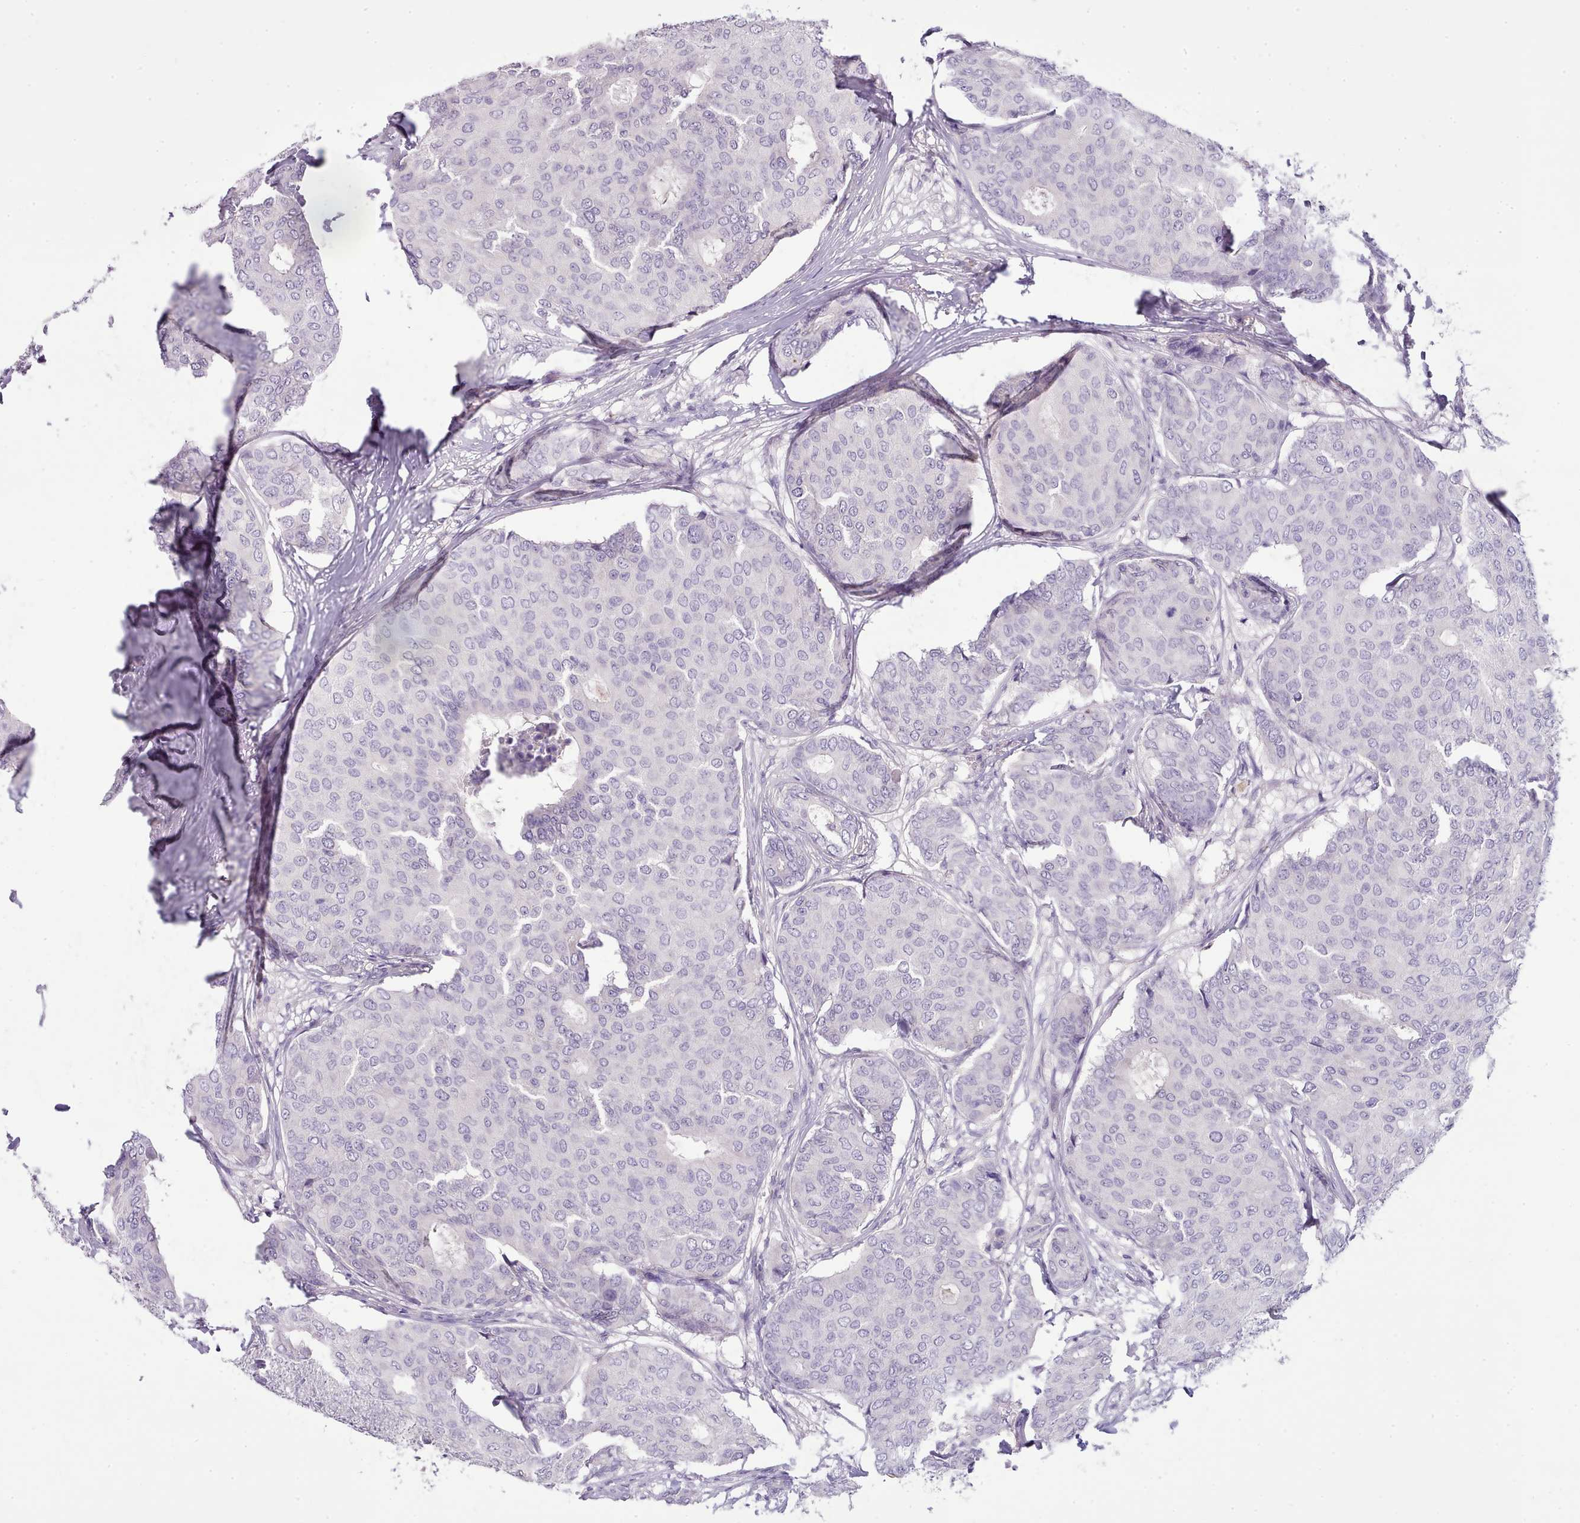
{"staining": {"intensity": "negative", "quantity": "none", "location": "none"}, "tissue": "breast cancer", "cell_type": "Tumor cells", "image_type": "cancer", "snomed": [{"axis": "morphology", "description": "Duct carcinoma"}, {"axis": "topography", "description": "Breast"}], "caption": "High magnification brightfield microscopy of breast cancer (infiltrating ductal carcinoma) stained with DAB (brown) and counterstained with hematoxylin (blue): tumor cells show no significant staining.", "gene": "TOX2", "patient": {"sex": "female", "age": 75}}